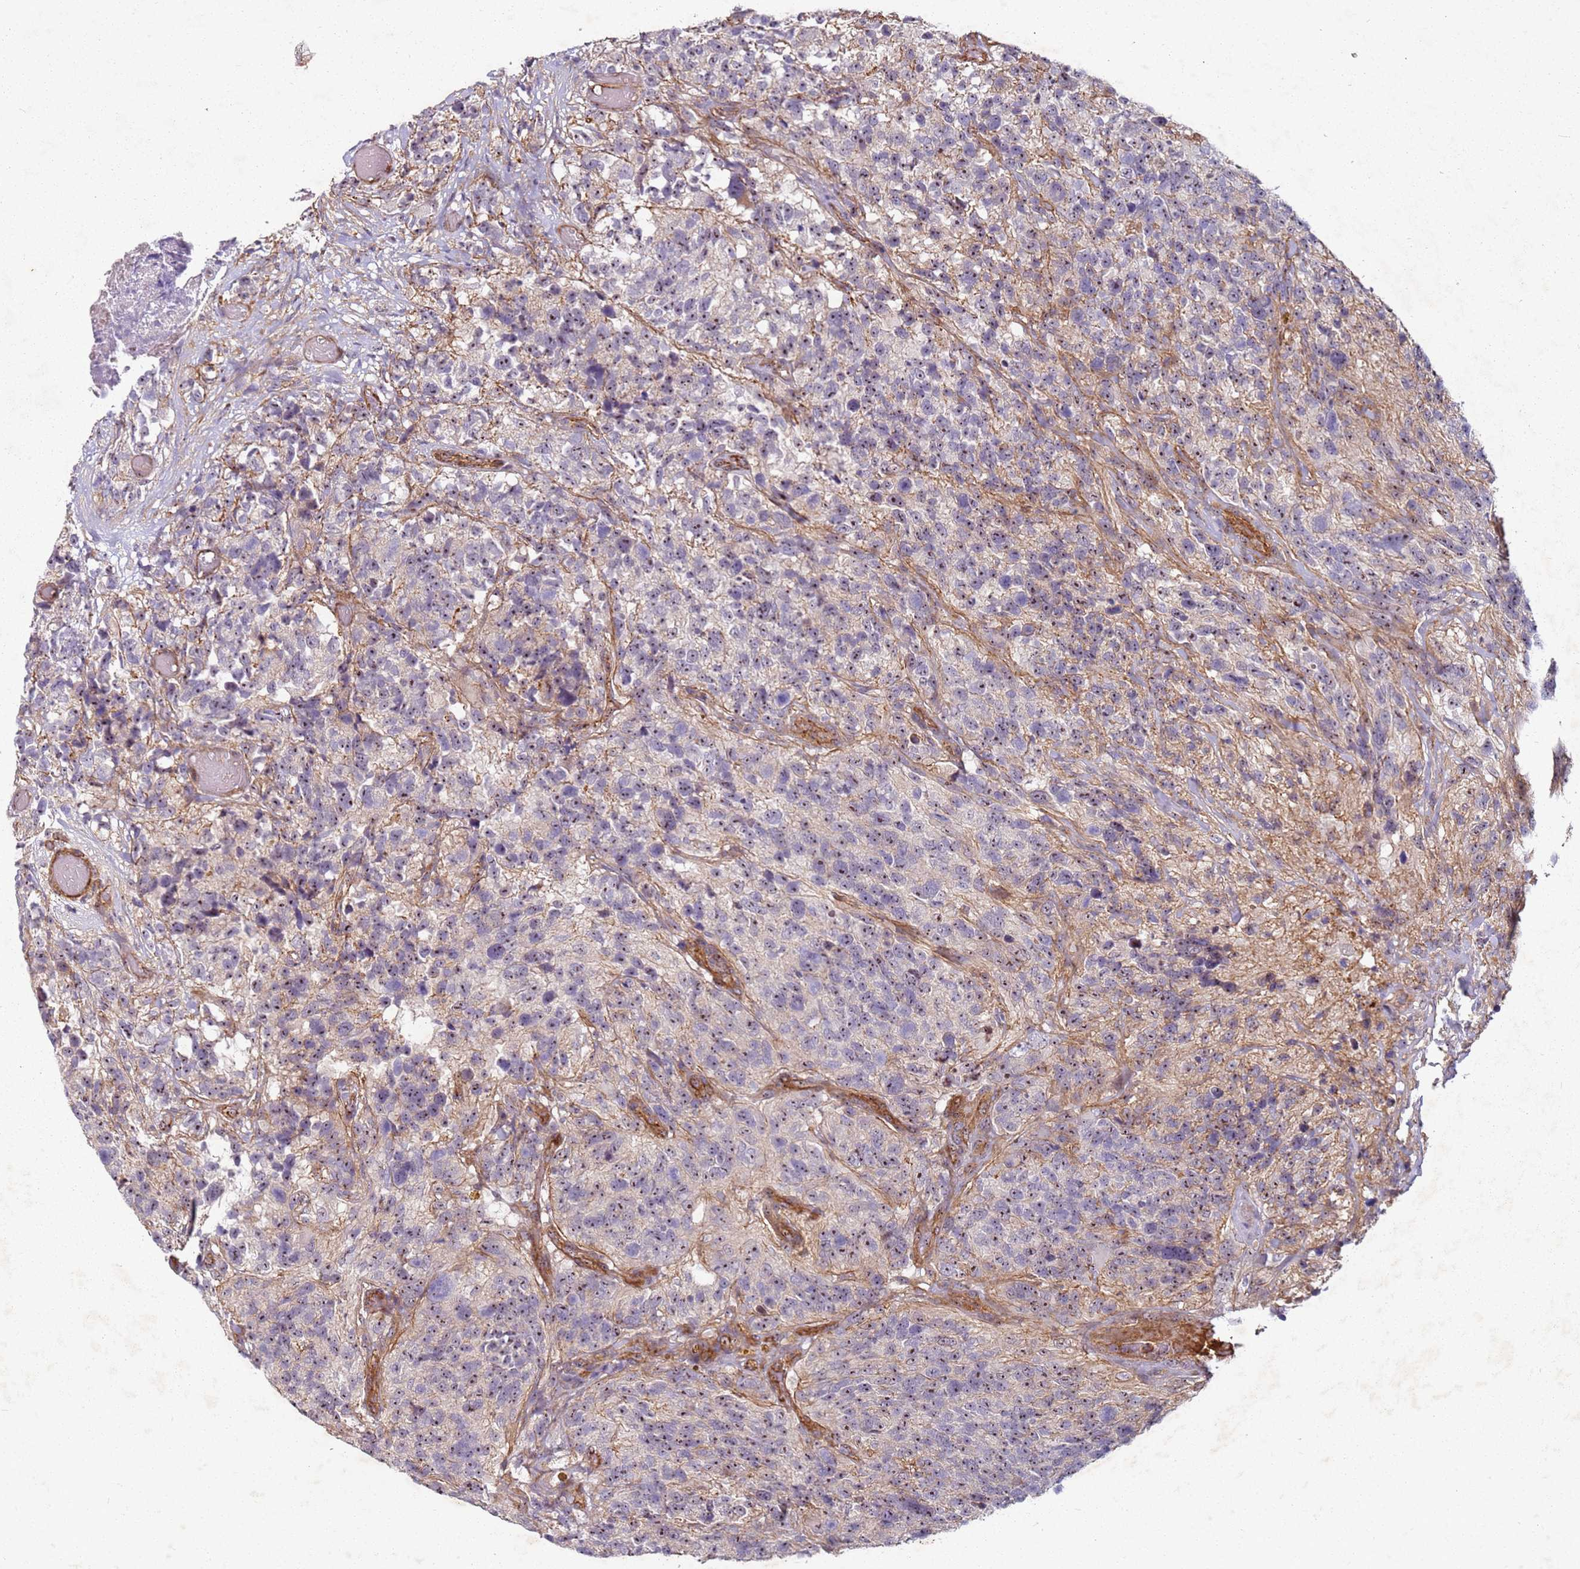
{"staining": {"intensity": "moderate", "quantity": "<25%", "location": "nuclear"}, "tissue": "glioma", "cell_type": "Tumor cells", "image_type": "cancer", "snomed": [{"axis": "morphology", "description": "Glioma, malignant, High grade"}, {"axis": "topography", "description": "Brain"}], "caption": "Moderate nuclear expression is seen in approximately <25% of tumor cells in high-grade glioma (malignant). The protein is stained brown, and the nuclei are stained in blue (DAB (3,3'-diaminobenzidine) IHC with brightfield microscopy, high magnification).", "gene": "C2CD4B", "patient": {"sex": "male", "age": 69}}